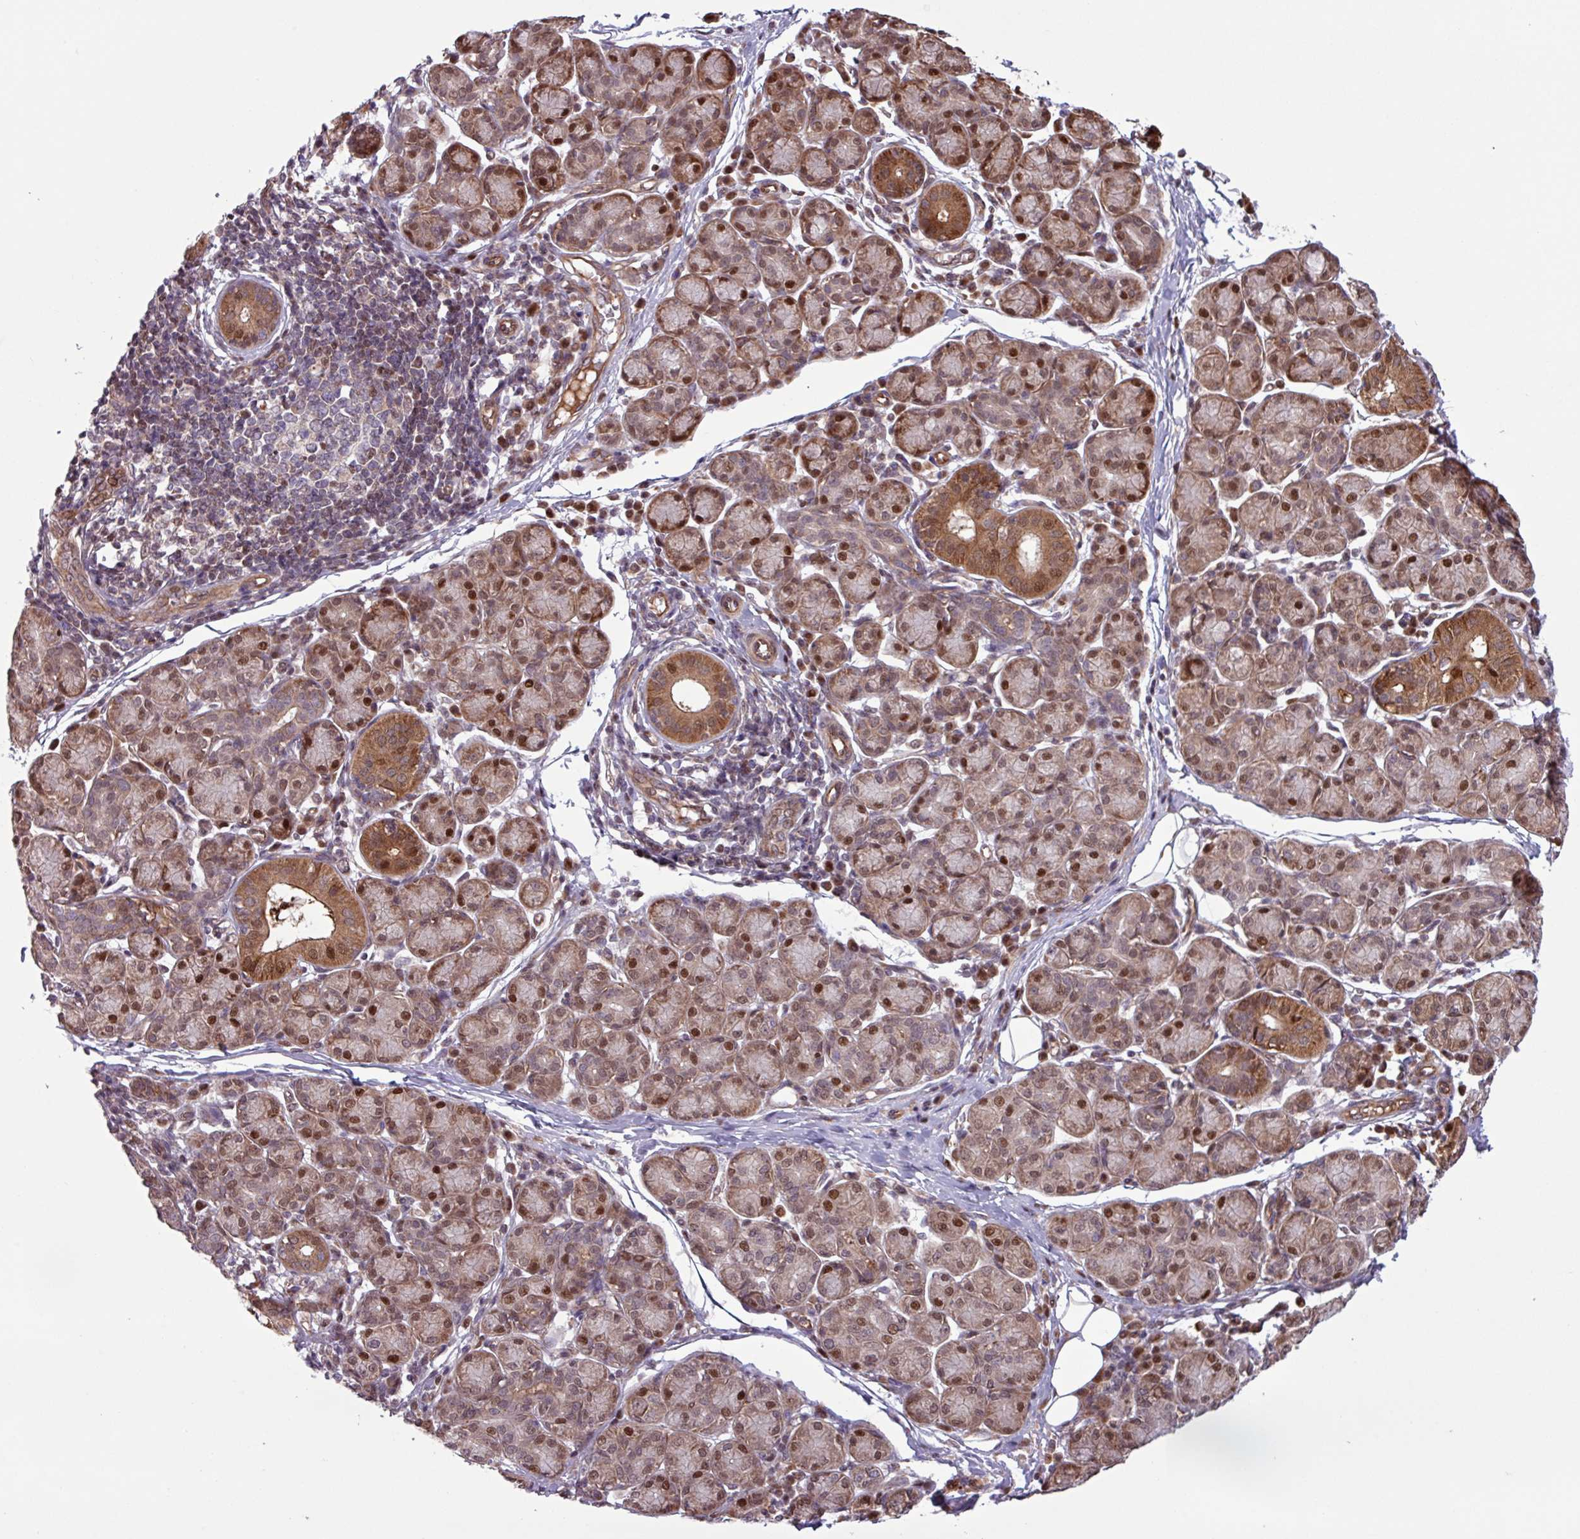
{"staining": {"intensity": "strong", "quantity": "25%-75%", "location": "cytoplasmic/membranous,nuclear"}, "tissue": "salivary gland", "cell_type": "Glandular cells", "image_type": "normal", "snomed": [{"axis": "morphology", "description": "Normal tissue, NOS"}, {"axis": "morphology", "description": "Inflammation, NOS"}, {"axis": "topography", "description": "Lymph node"}, {"axis": "topography", "description": "Salivary gland"}], "caption": "Immunohistochemistry (DAB) staining of unremarkable human salivary gland displays strong cytoplasmic/membranous,nuclear protein staining in about 25%-75% of glandular cells. (DAB (3,3'-diaminobenzidine) IHC, brown staining for protein, blue staining for nuclei).", "gene": "PDPR", "patient": {"sex": "male", "age": 3}}